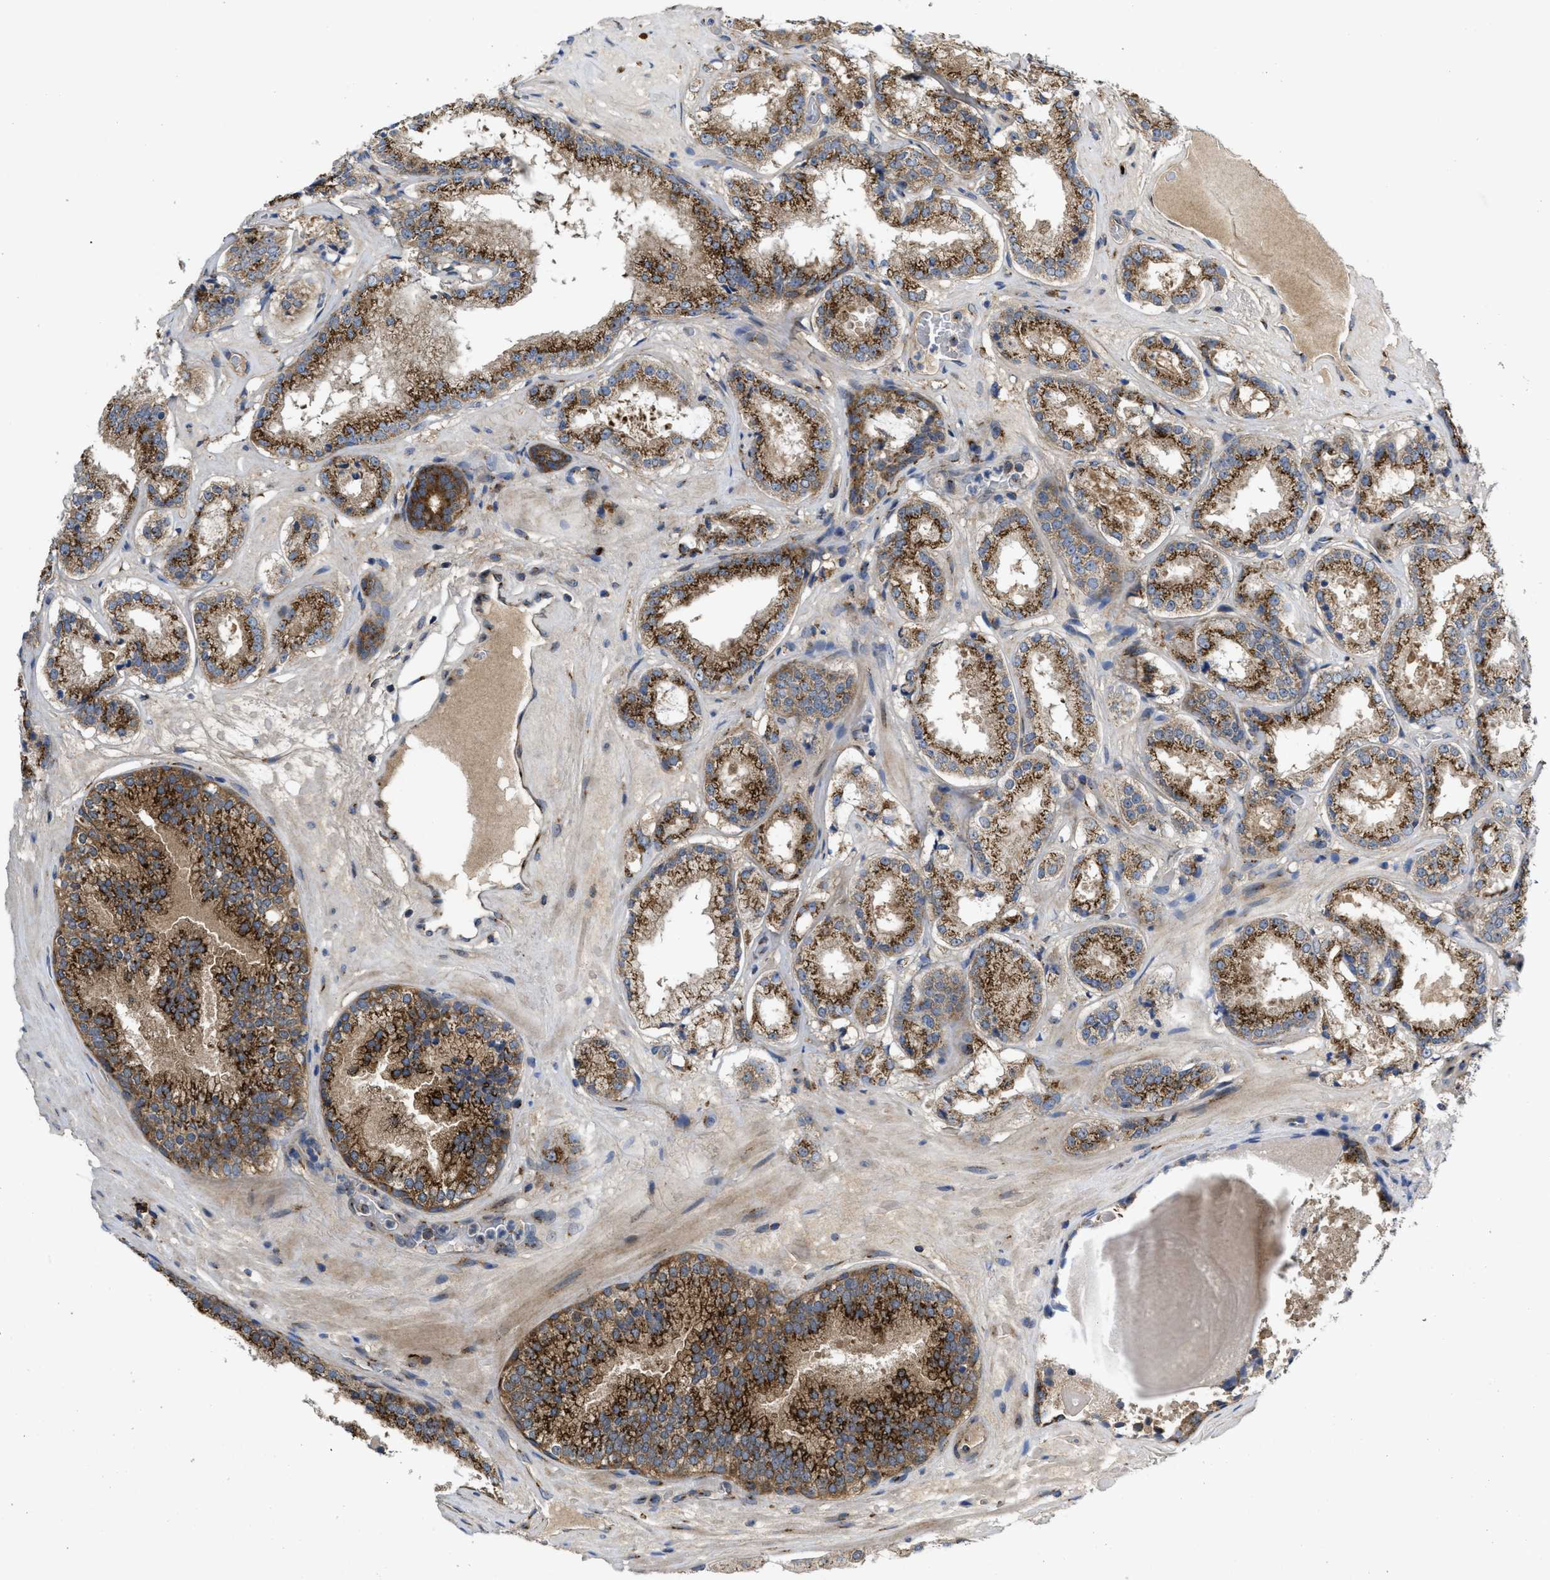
{"staining": {"intensity": "strong", "quantity": ">75%", "location": "cytoplasmic/membranous"}, "tissue": "prostate cancer", "cell_type": "Tumor cells", "image_type": "cancer", "snomed": [{"axis": "morphology", "description": "Adenocarcinoma, High grade"}, {"axis": "topography", "description": "Prostate"}], "caption": "An immunohistochemistry image of tumor tissue is shown. Protein staining in brown labels strong cytoplasmic/membranous positivity in prostate adenocarcinoma (high-grade) within tumor cells.", "gene": "ZNF70", "patient": {"sex": "male", "age": 65}}